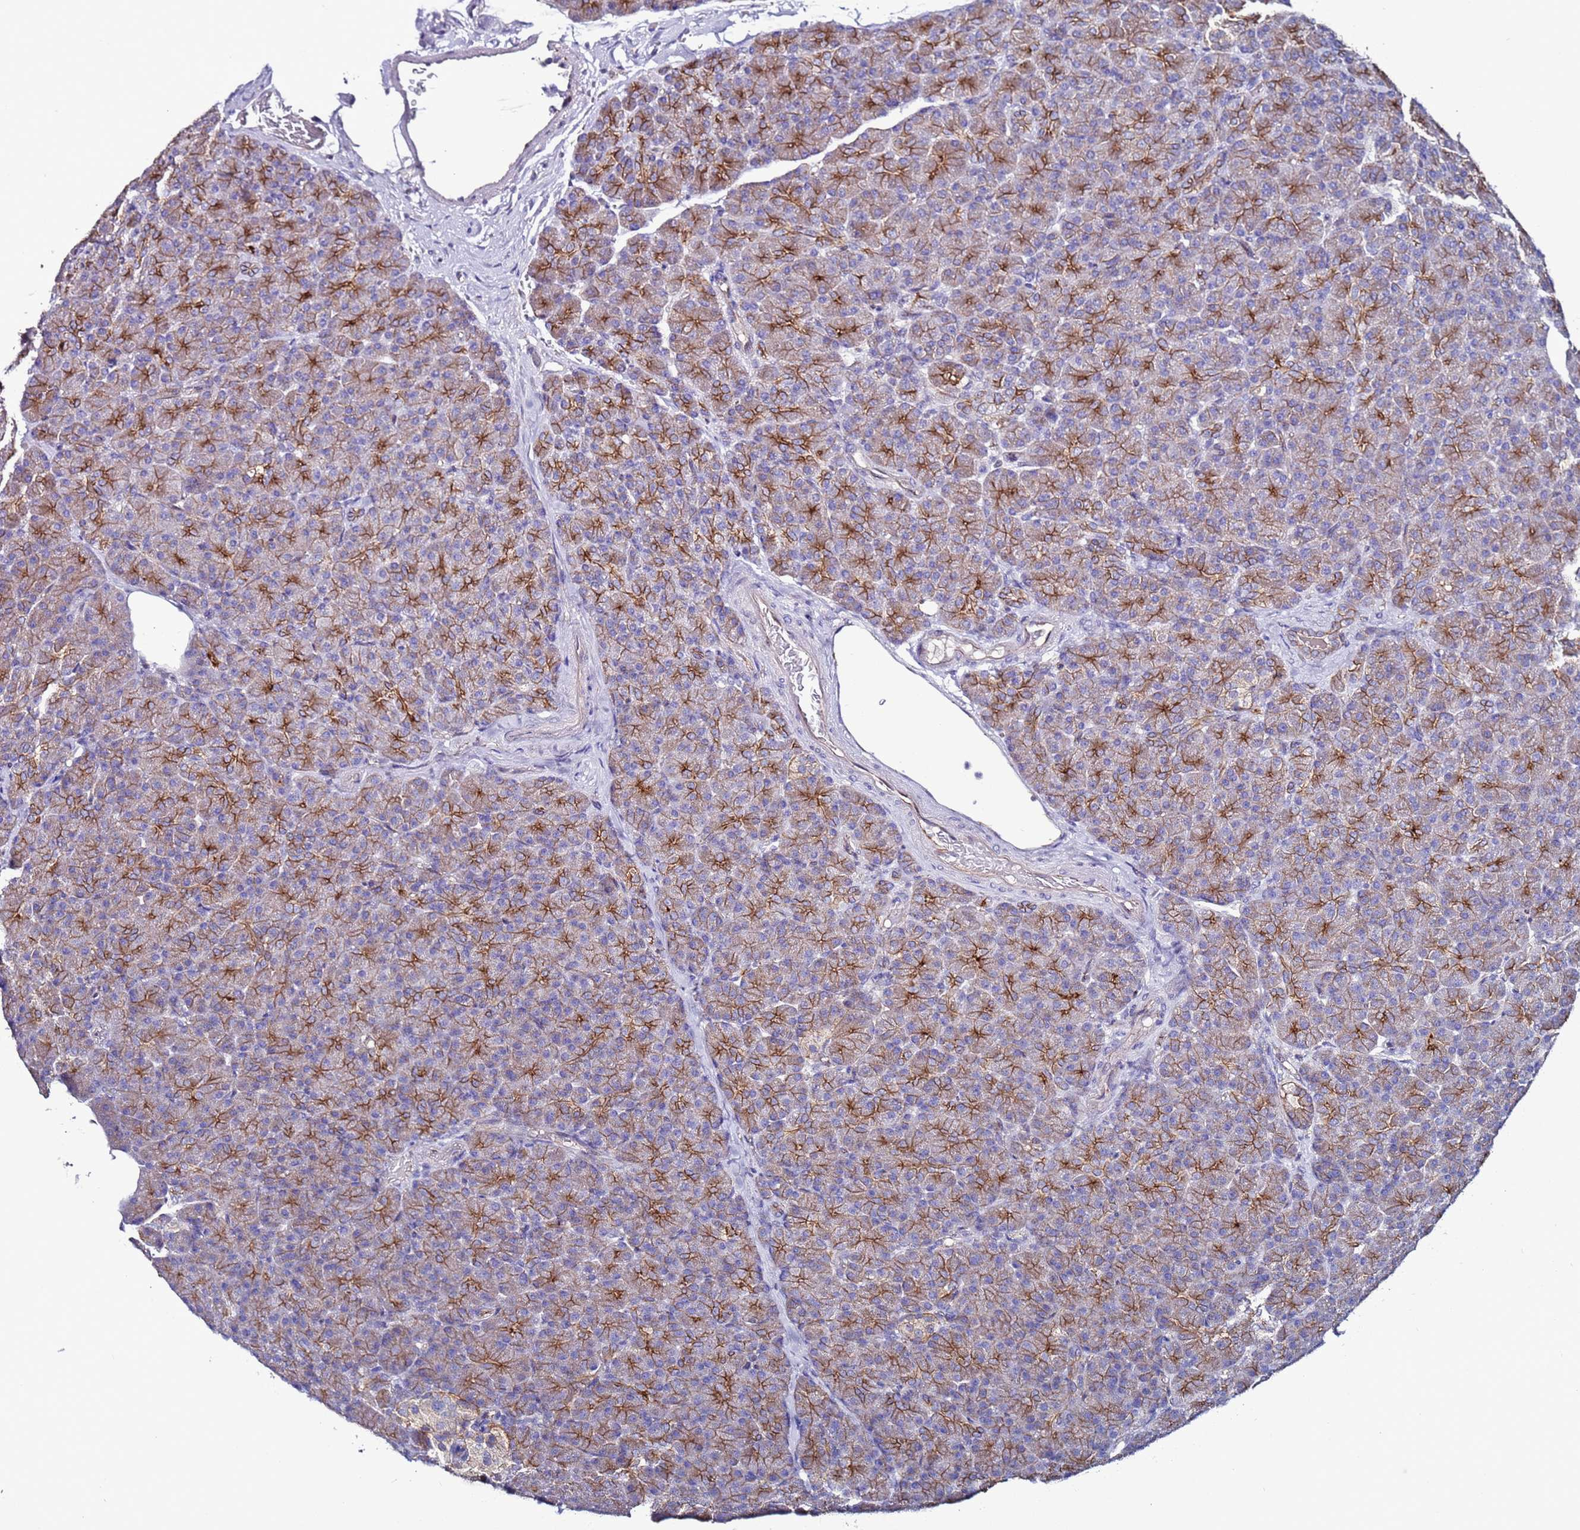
{"staining": {"intensity": "moderate", "quantity": "25%-75%", "location": "cytoplasmic/membranous"}, "tissue": "pancreas", "cell_type": "Exocrine glandular cells", "image_type": "normal", "snomed": [{"axis": "morphology", "description": "Normal tissue, NOS"}, {"axis": "topography", "description": "Pancreas"}], "caption": "Exocrine glandular cells show medium levels of moderate cytoplasmic/membranous staining in about 25%-75% of cells in unremarkable human pancreas.", "gene": "TENM3", "patient": {"sex": "female", "age": 43}}